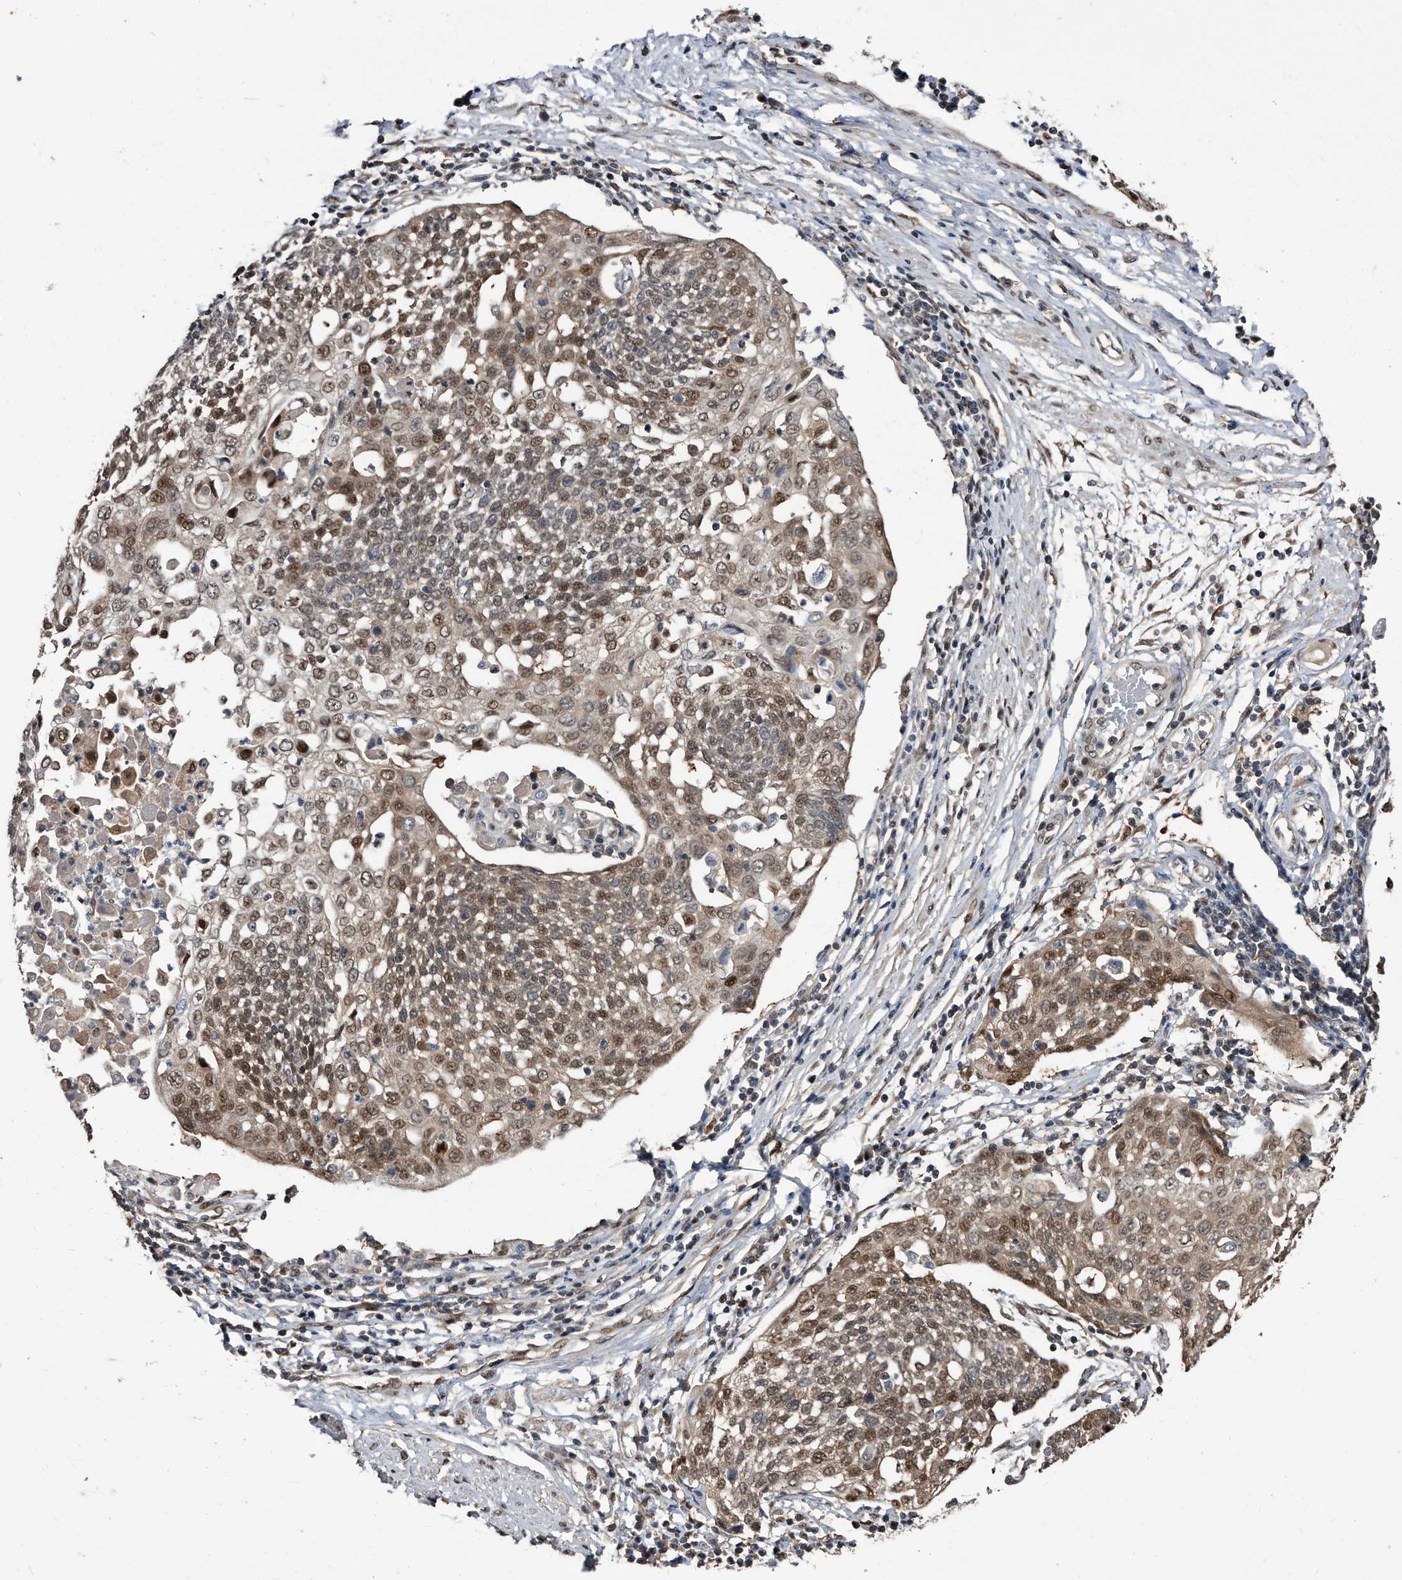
{"staining": {"intensity": "moderate", "quantity": ">75%", "location": "cytoplasmic/membranous,nuclear"}, "tissue": "cervical cancer", "cell_type": "Tumor cells", "image_type": "cancer", "snomed": [{"axis": "morphology", "description": "Squamous cell carcinoma, NOS"}, {"axis": "topography", "description": "Cervix"}], "caption": "The micrograph demonstrates a brown stain indicating the presence of a protein in the cytoplasmic/membranous and nuclear of tumor cells in squamous cell carcinoma (cervical). (Brightfield microscopy of DAB IHC at high magnification).", "gene": "RAD23B", "patient": {"sex": "female", "age": 34}}